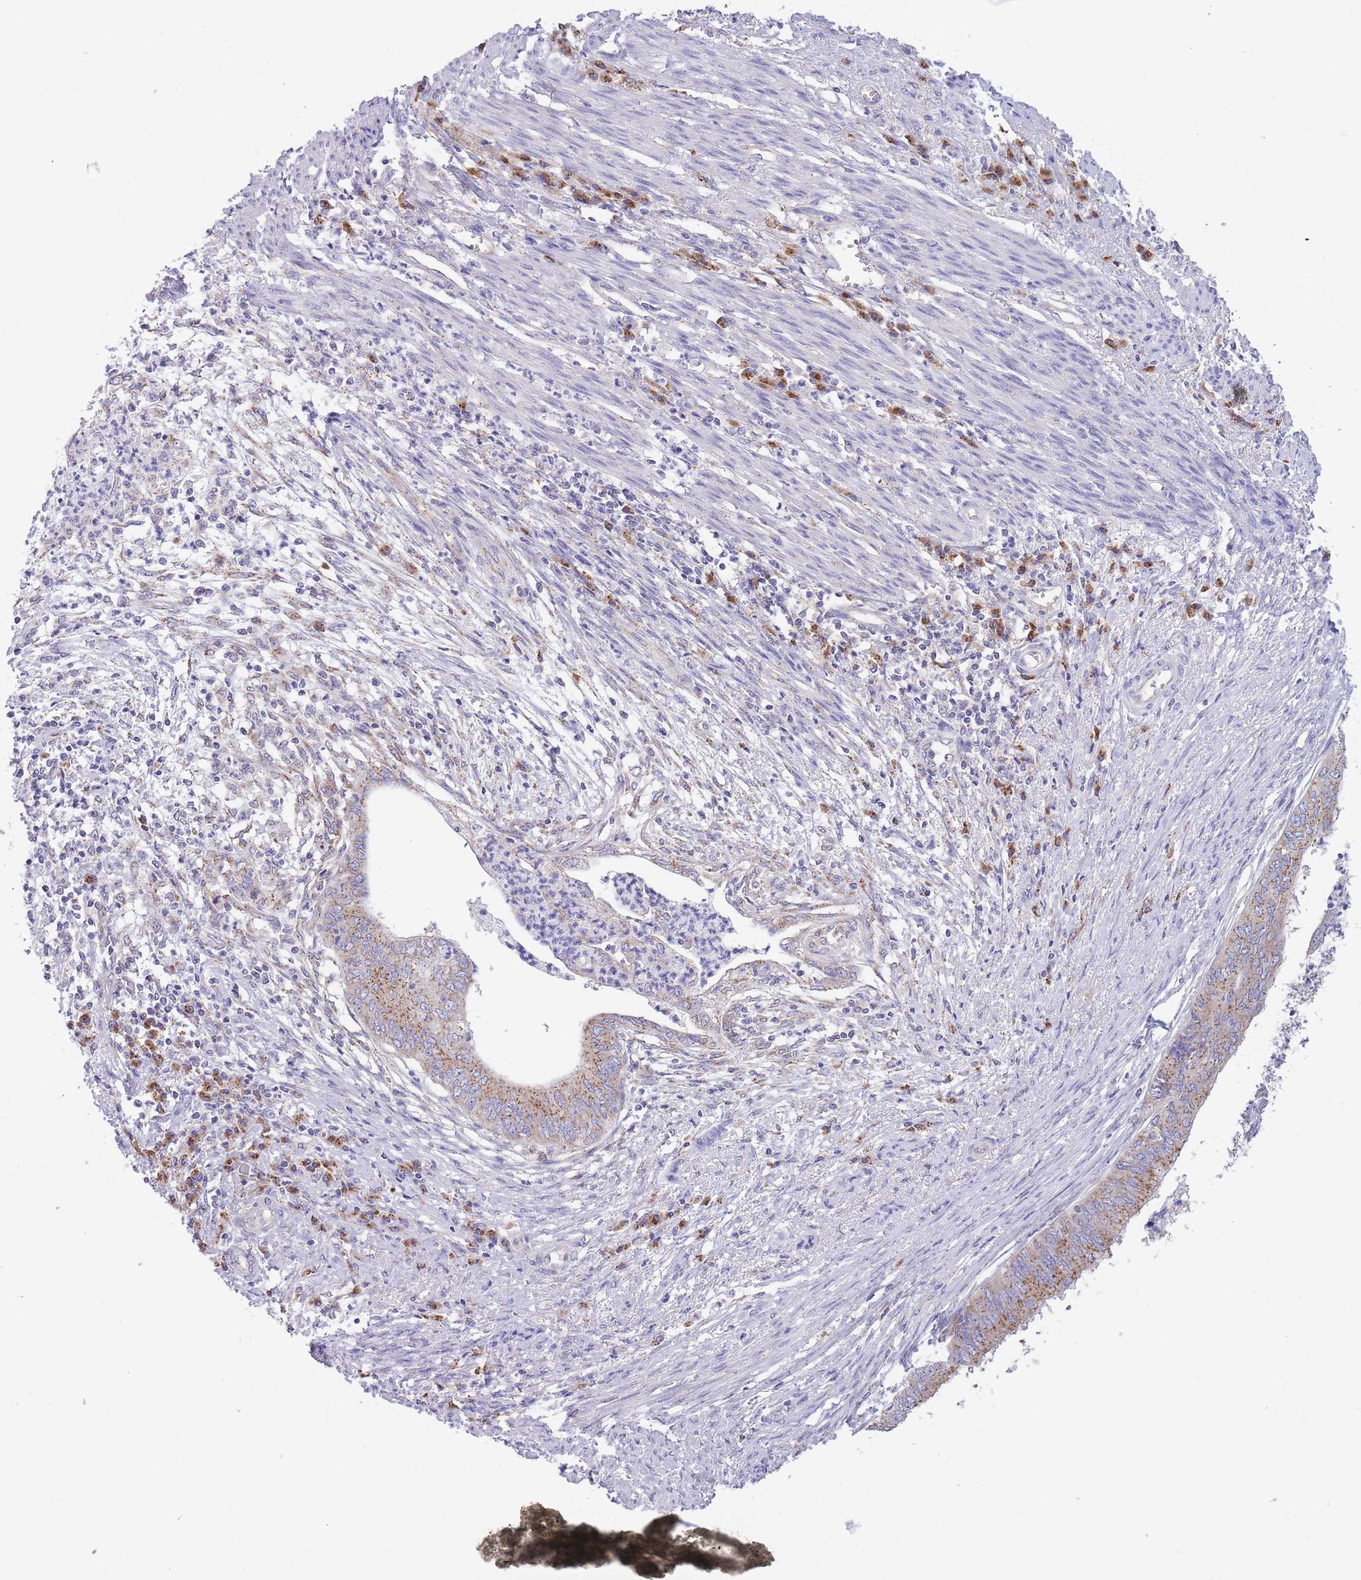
{"staining": {"intensity": "moderate", "quantity": ">75%", "location": "cytoplasmic/membranous"}, "tissue": "endometrial cancer", "cell_type": "Tumor cells", "image_type": "cancer", "snomed": [{"axis": "morphology", "description": "Adenocarcinoma, NOS"}, {"axis": "topography", "description": "Endometrium"}], "caption": "Human endometrial cancer stained for a protein (brown) shows moderate cytoplasmic/membranous positive expression in about >75% of tumor cells.", "gene": "COPG2", "patient": {"sex": "female", "age": 68}}